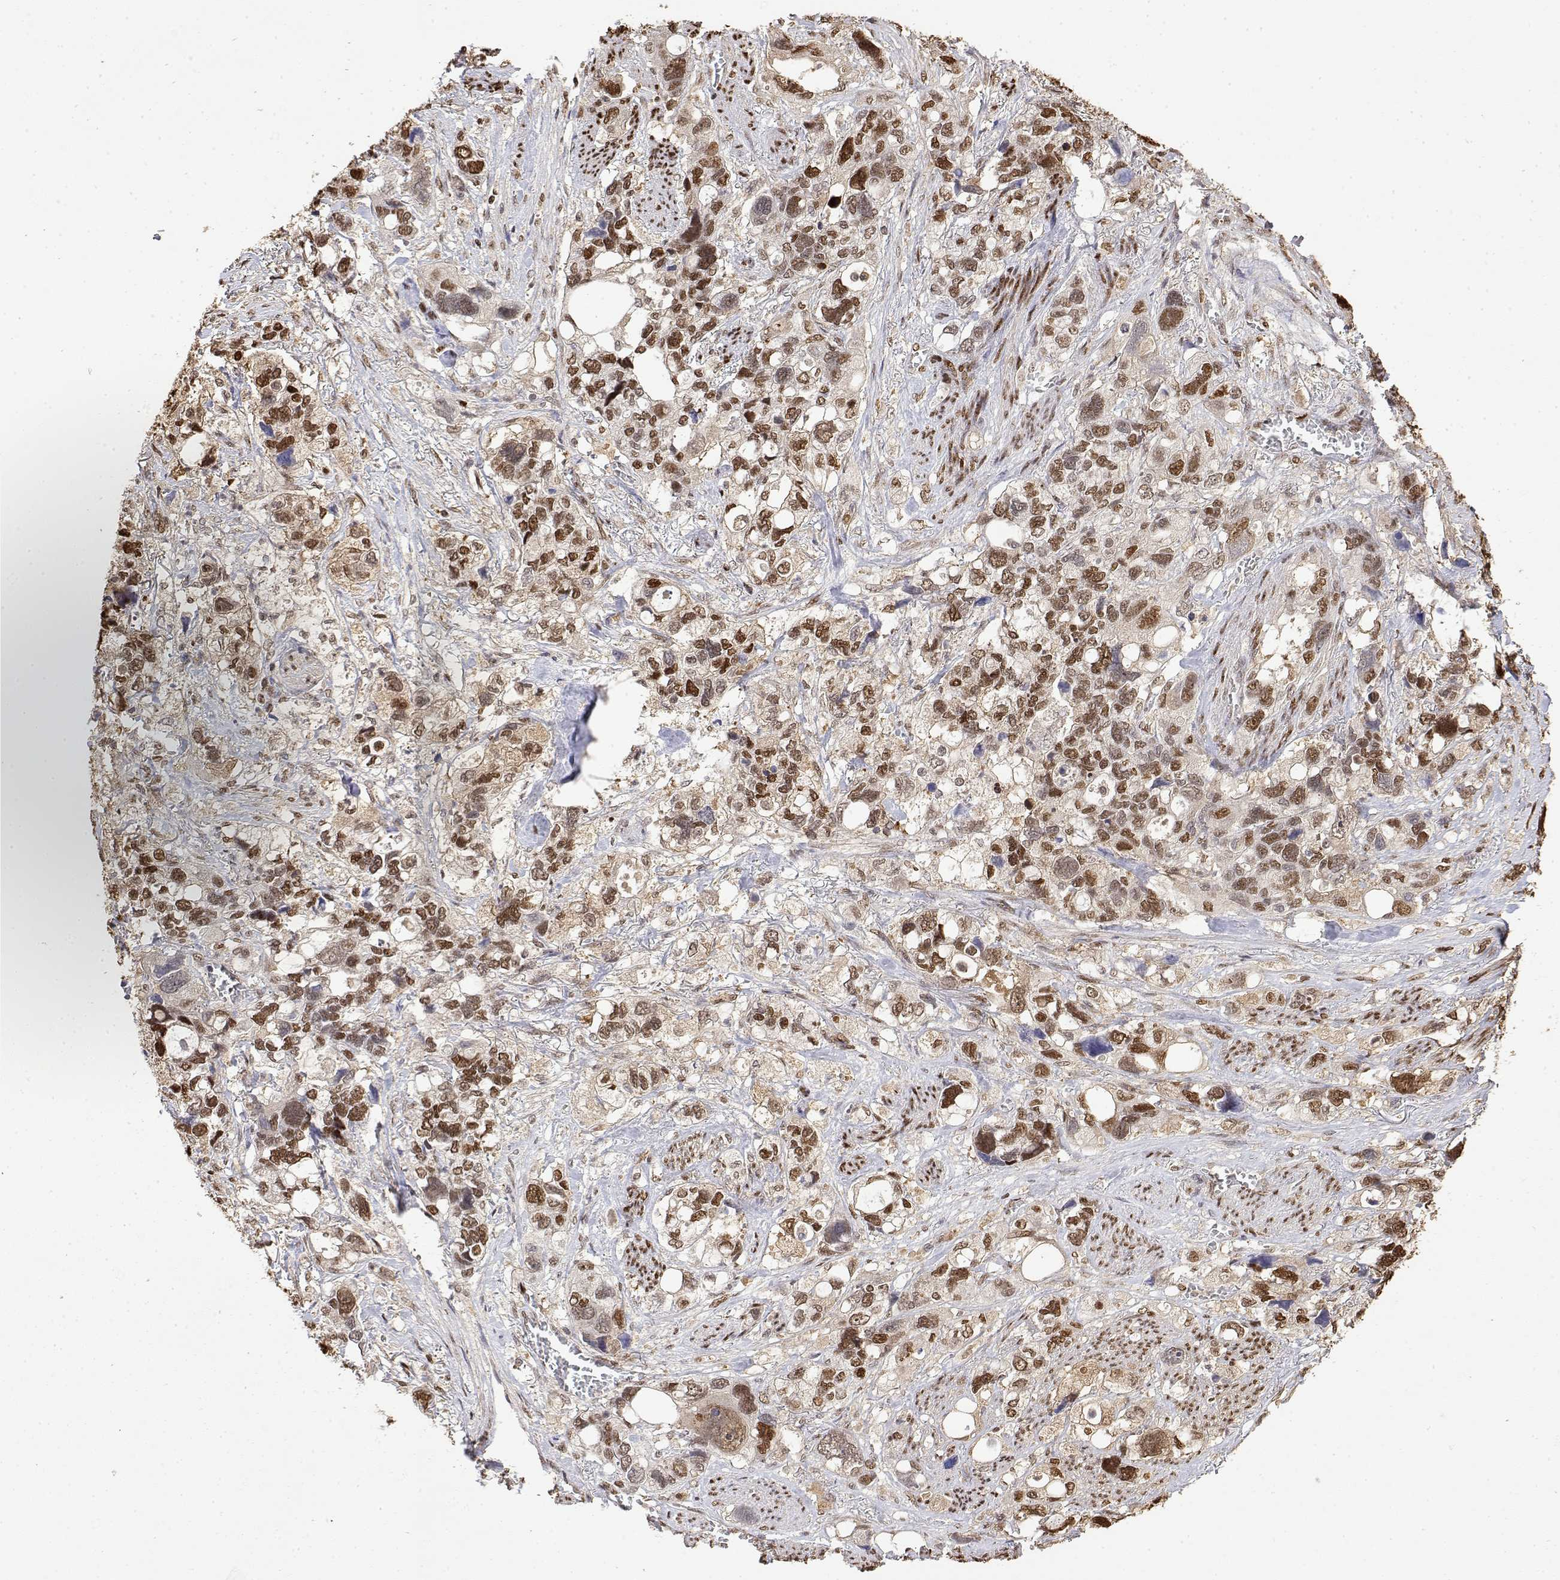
{"staining": {"intensity": "moderate", "quantity": ">75%", "location": "nuclear"}, "tissue": "stomach cancer", "cell_type": "Tumor cells", "image_type": "cancer", "snomed": [{"axis": "morphology", "description": "Adenocarcinoma, NOS"}, {"axis": "topography", "description": "Stomach, upper"}], "caption": "High-magnification brightfield microscopy of stomach cancer (adenocarcinoma) stained with DAB (brown) and counterstained with hematoxylin (blue). tumor cells exhibit moderate nuclear staining is seen in about>75% of cells.", "gene": "TPI1", "patient": {"sex": "female", "age": 81}}